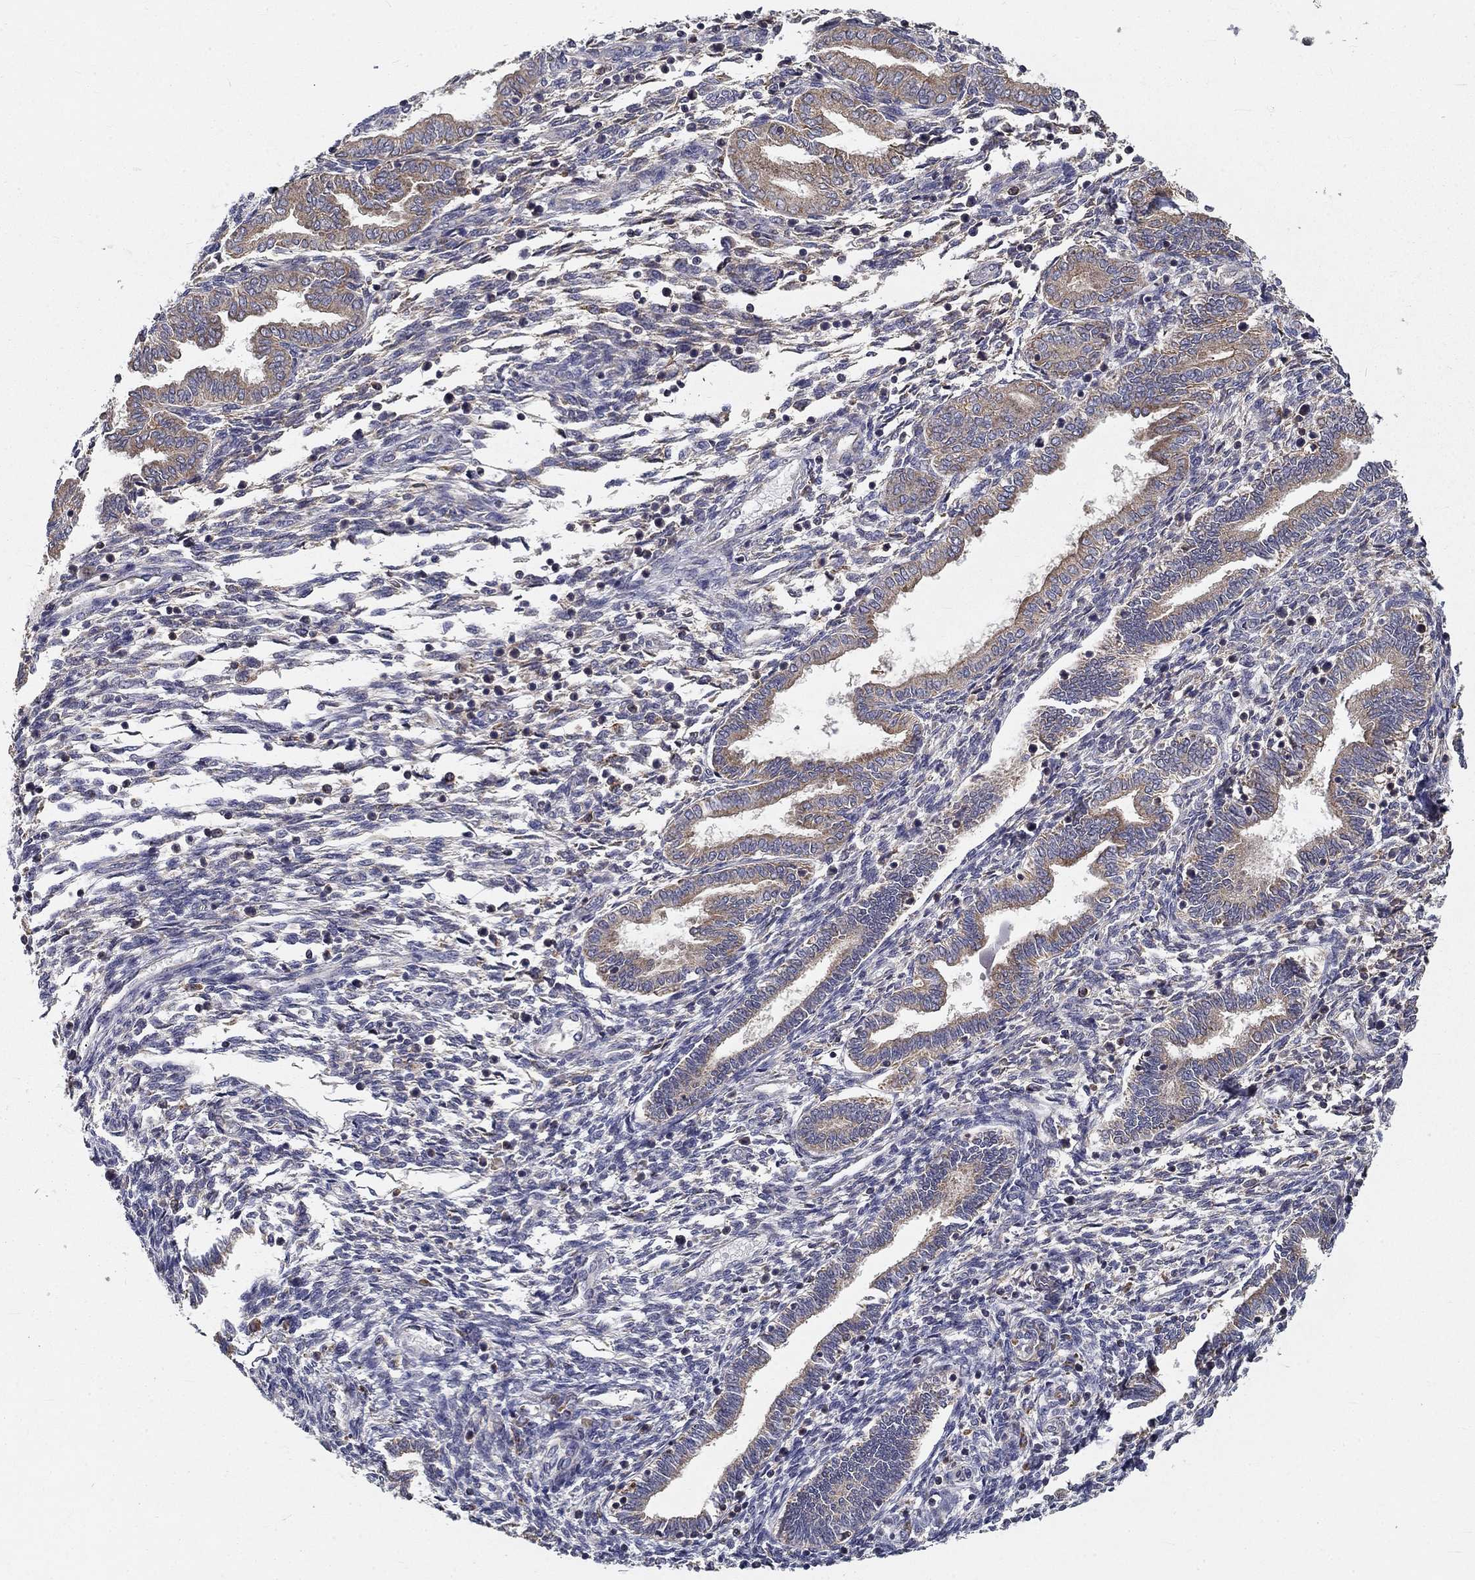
{"staining": {"intensity": "negative", "quantity": "none", "location": "none"}, "tissue": "endometrium", "cell_type": "Cells in endometrial stroma", "image_type": "normal", "snomed": [{"axis": "morphology", "description": "Normal tissue, NOS"}, {"axis": "topography", "description": "Endometrium"}], "caption": "The immunohistochemistry (IHC) micrograph has no significant expression in cells in endometrial stroma of endometrium.", "gene": "ALDH4A1", "patient": {"sex": "female", "age": 42}}